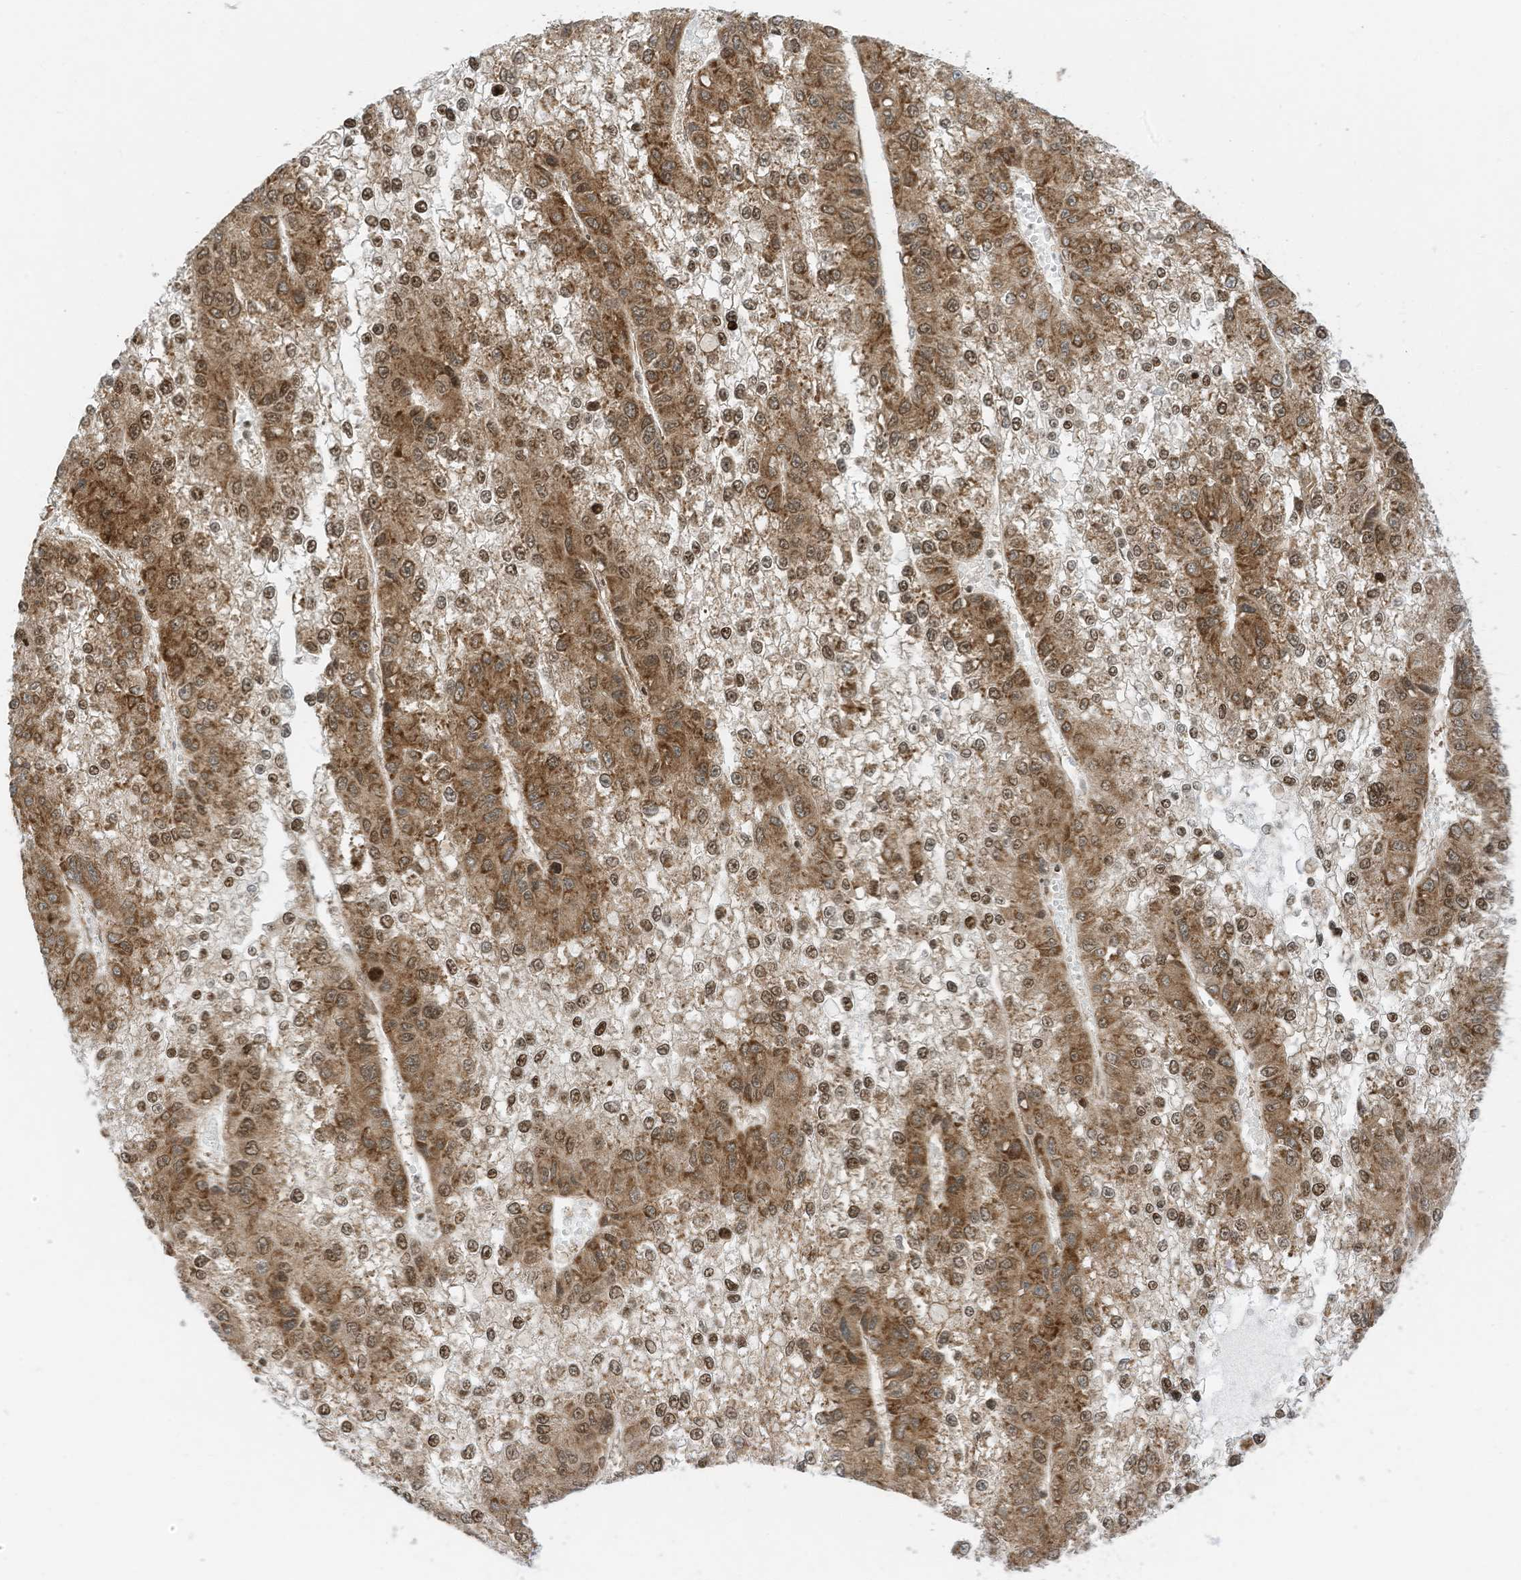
{"staining": {"intensity": "moderate", "quantity": ">75%", "location": "cytoplasmic/membranous,nuclear"}, "tissue": "liver cancer", "cell_type": "Tumor cells", "image_type": "cancer", "snomed": [{"axis": "morphology", "description": "Carcinoma, Hepatocellular, NOS"}, {"axis": "topography", "description": "Liver"}], "caption": "IHC micrograph of human liver cancer stained for a protein (brown), which exhibits medium levels of moderate cytoplasmic/membranous and nuclear staining in approximately >75% of tumor cells.", "gene": "EDF1", "patient": {"sex": "female", "age": 73}}